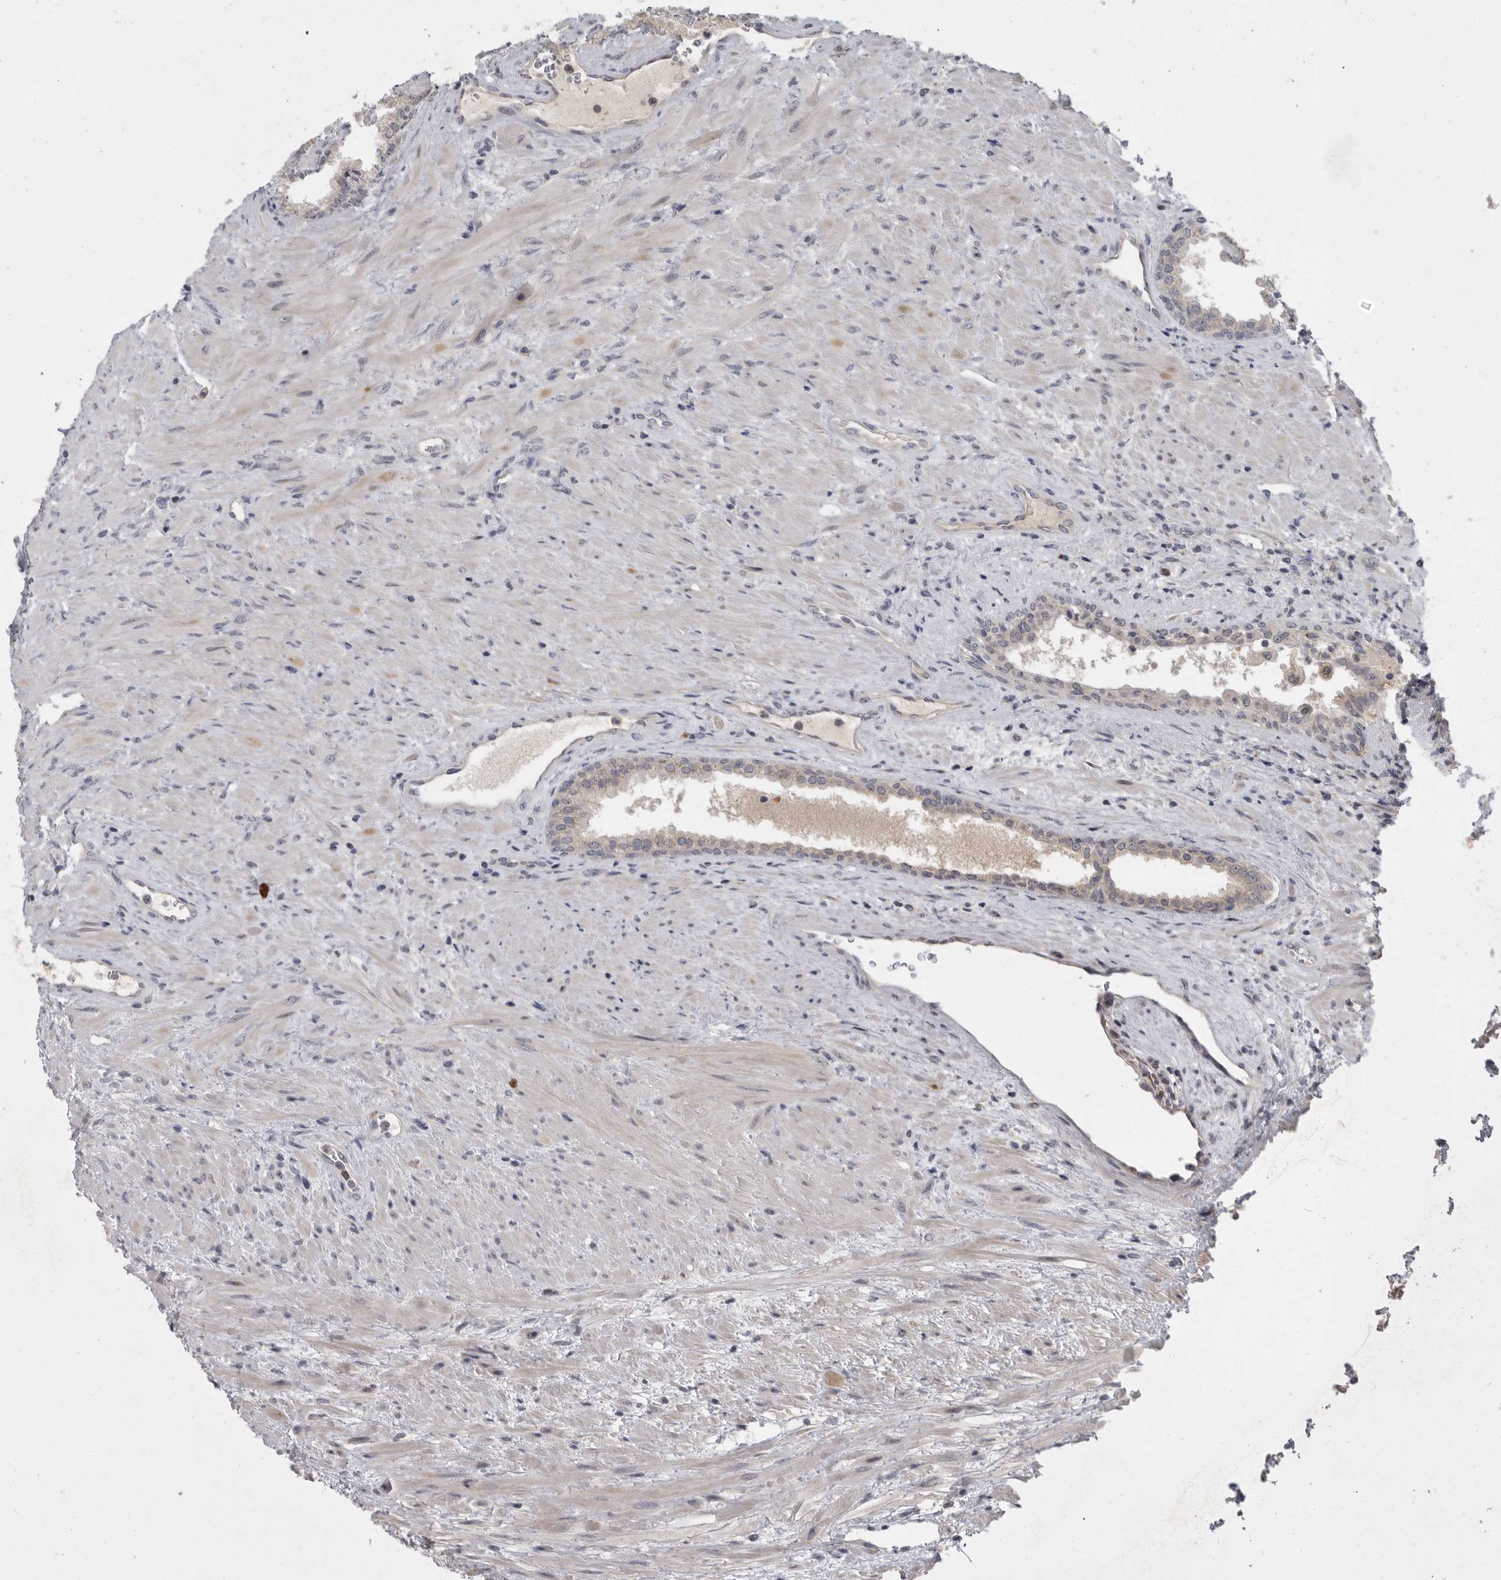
{"staining": {"intensity": "weak", "quantity": "<25%", "location": "cytoplasmic/membranous"}, "tissue": "prostate", "cell_type": "Glandular cells", "image_type": "normal", "snomed": [{"axis": "morphology", "description": "Normal tissue, NOS"}, {"axis": "topography", "description": "Prostate"}], "caption": "Immunohistochemical staining of benign prostate shows no significant staining in glandular cells. (Immunohistochemistry, brightfield microscopy, high magnification).", "gene": "MAN2A1", "patient": {"sex": "male", "age": 76}}